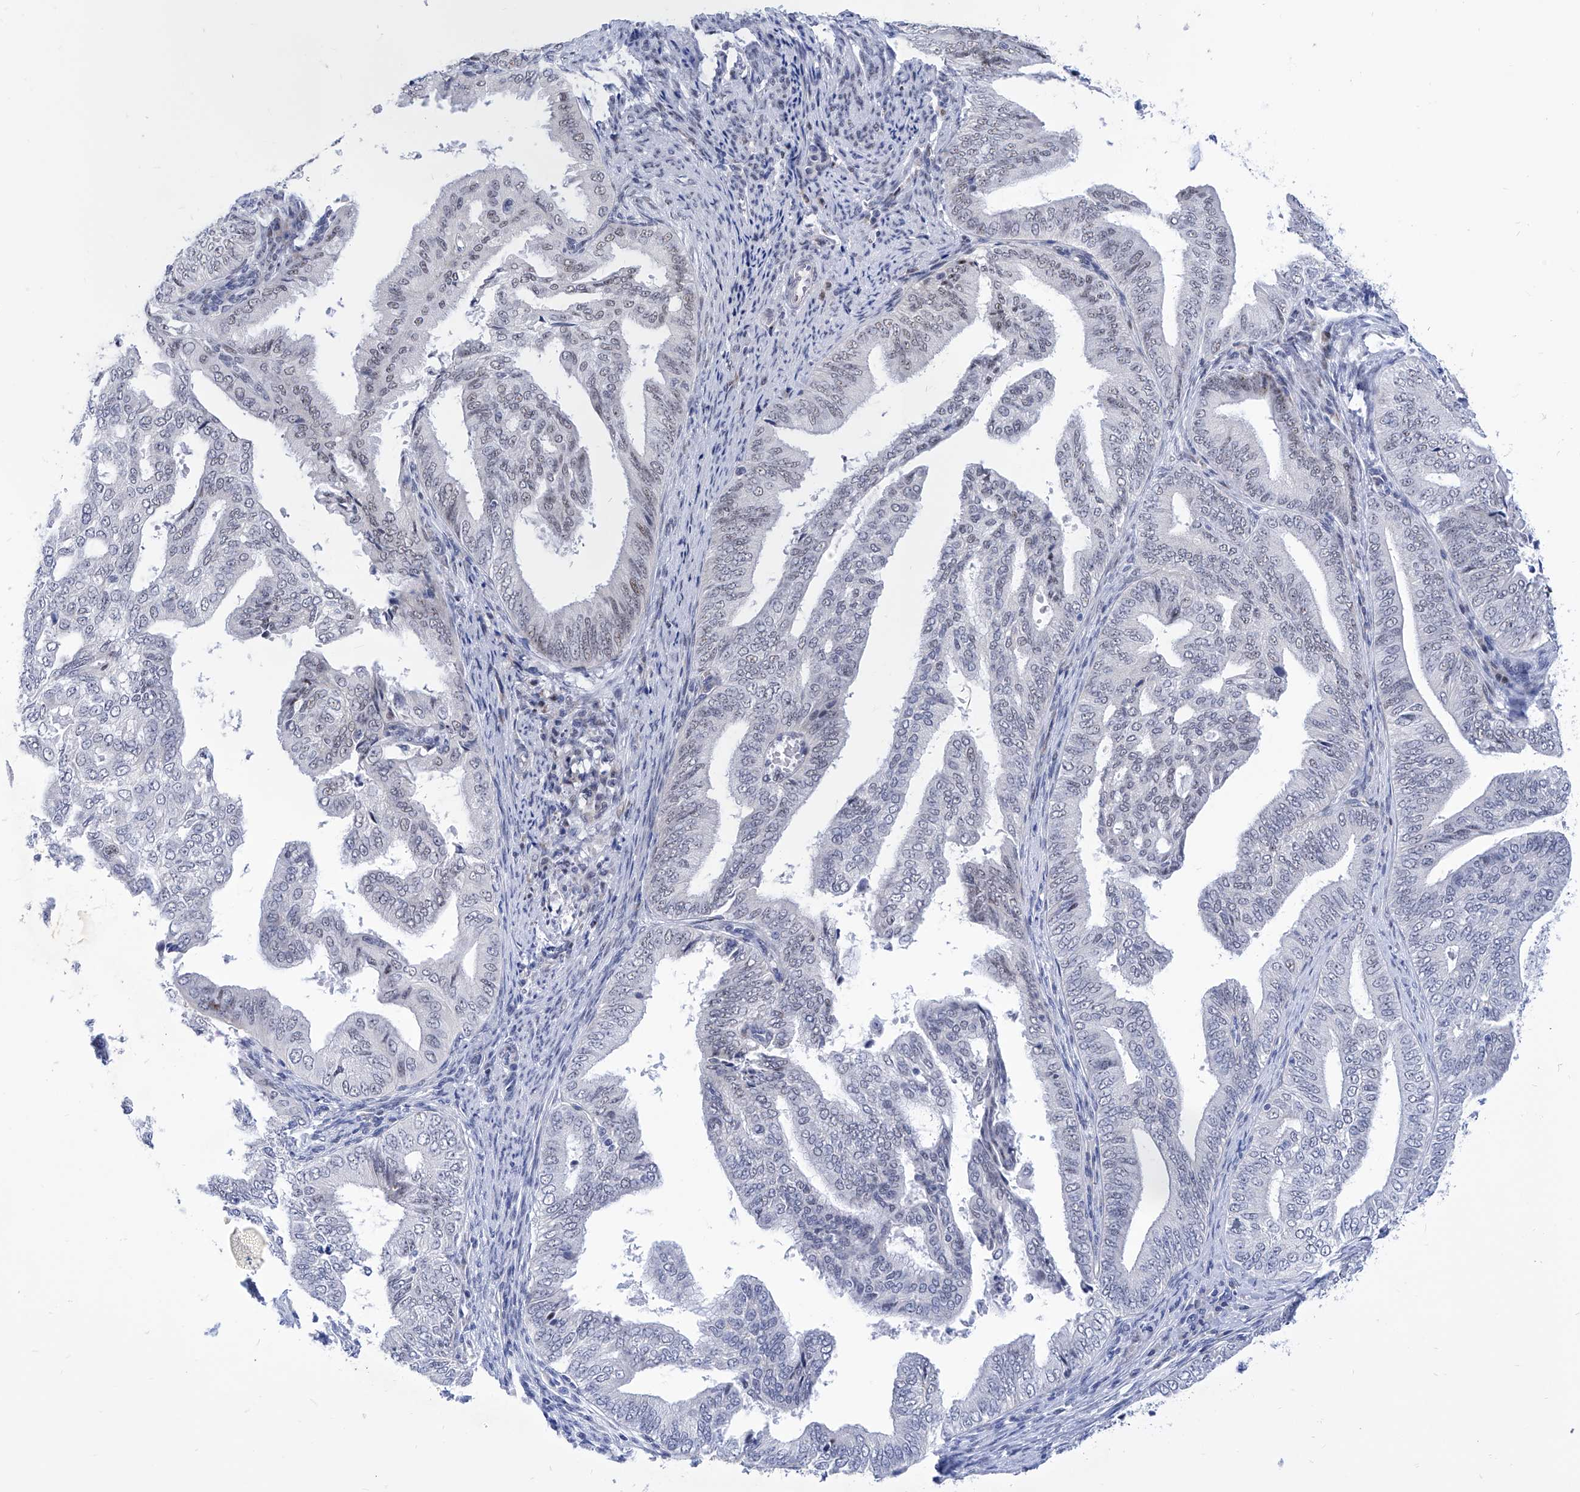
{"staining": {"intensity": "negative", "quantity": "none", "location": "none"}, "tissue": "endometrial cancer", "cell_type": "Tumor cells", "image_type": "cancer", "snomed": [{"axis": "morphology", "description": "Adenocarcinoma, NOS"}, {"axis": "topography", "description": "Endometrium"}], "caption": "Immunohistochemistry image of neoplastic tissue: human adenocarcinoma (endometrial) stained with DAB (3,3'-diaminobenzidine) shows no significant protein staining in tumor cells. (DAB (3,3'-diaminobenzidine) immunohistochemistry, high magnification).", "gene": "SART1", "patient": {"sex": "female", "age": 58}}